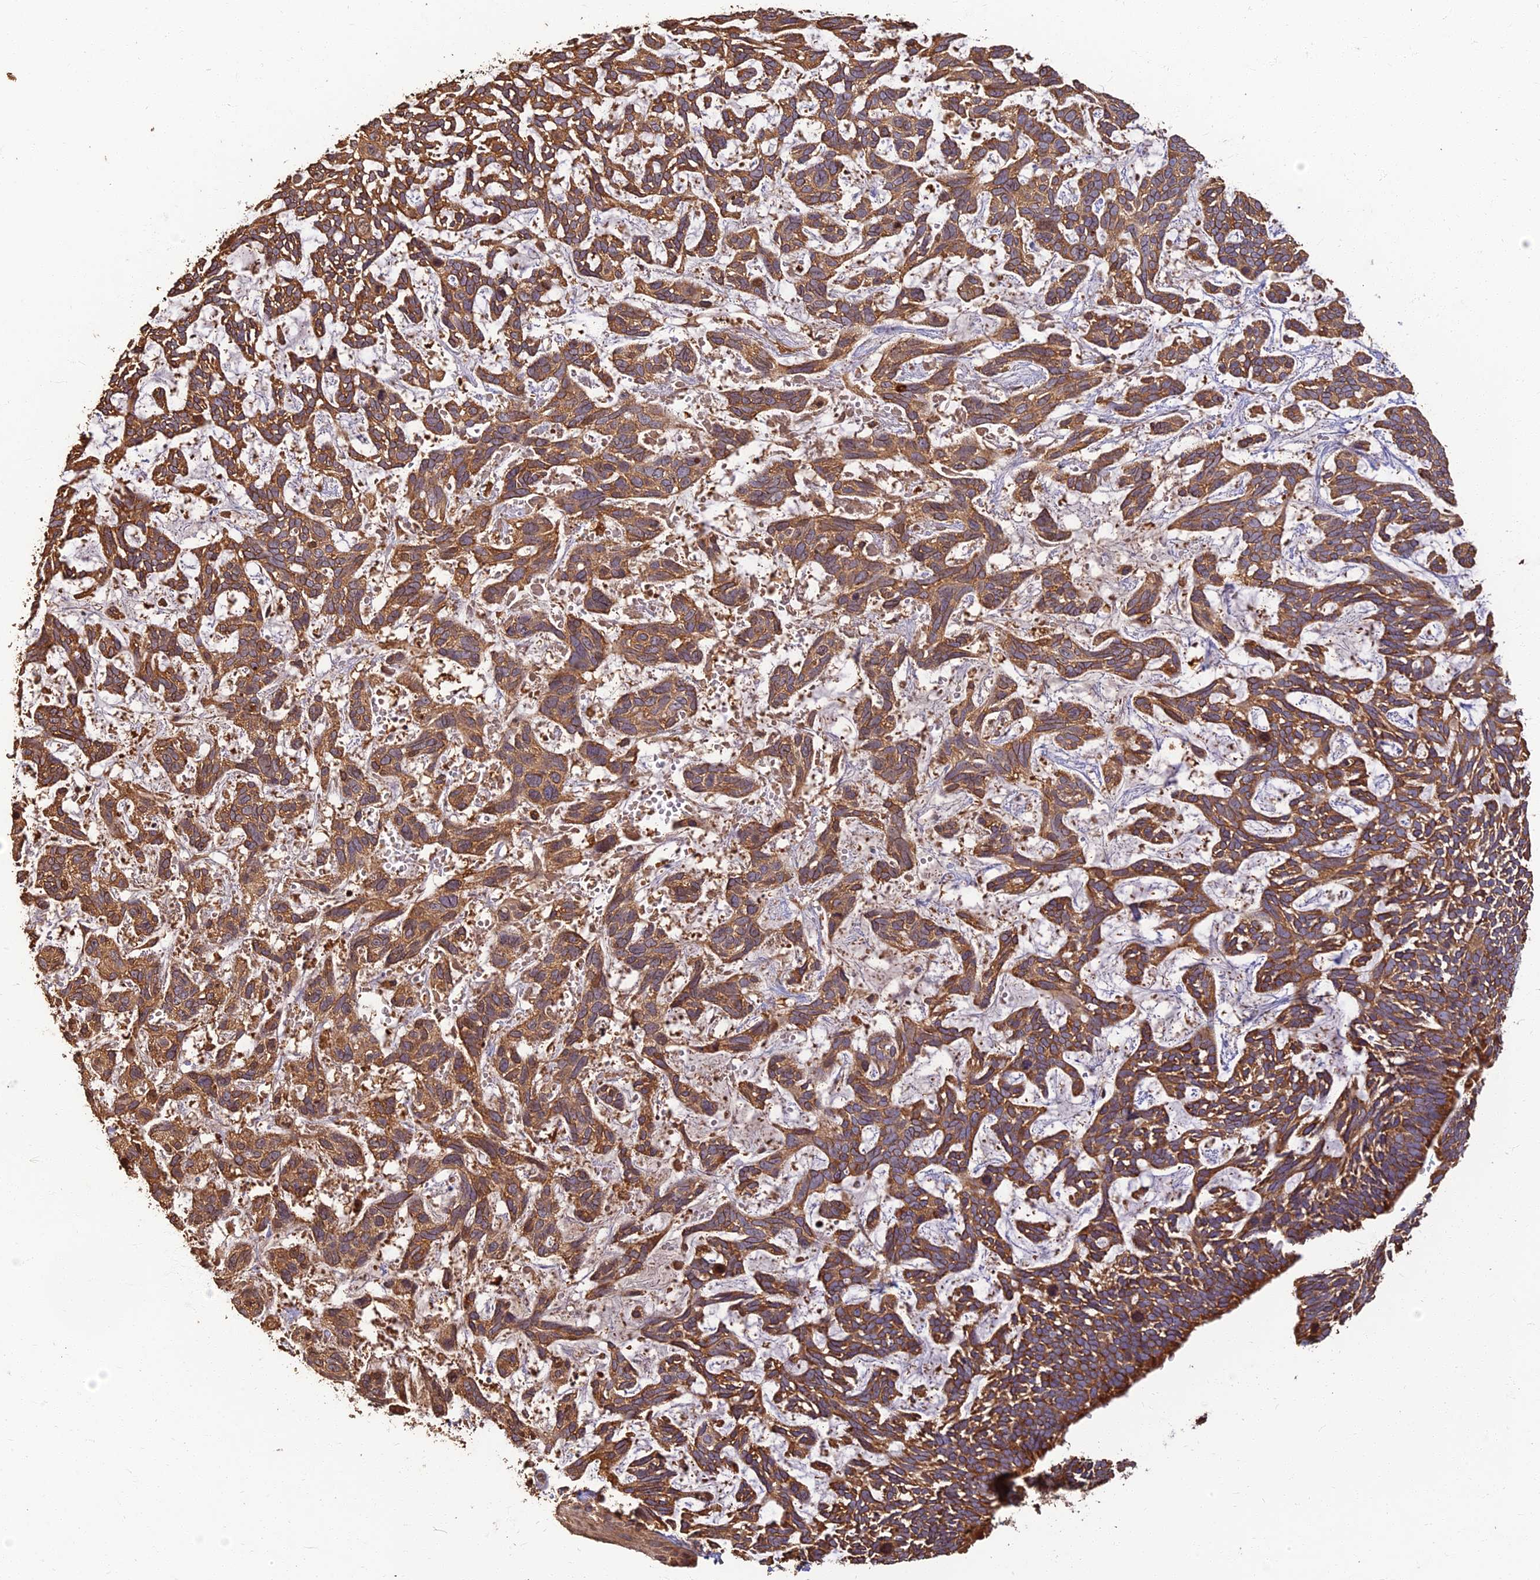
{"staining": {"intensity": "moderate", "quantity": ">75%", "location": "cytoplasmic/membranous"}, "tissue": "skin cancer", "cell_type": "Tumor cells", "image_type": "cancer", "snomed": [{"axis": "morphology", "description": "Basal cell carcinoma"}, {"axis": "topography", "description": "Skin"}], "caption": "This photomicrograph demonstrates skin cancer stained with immunohistochemistry (IHC) to label a protein in brown. The cytoplasmic/membranous of tumor cells show moderate positivity for the protein. Nuclei are counter-stained blue.", "gene": "CORO1C", "patient": {"sex": "male", "age": 88}}